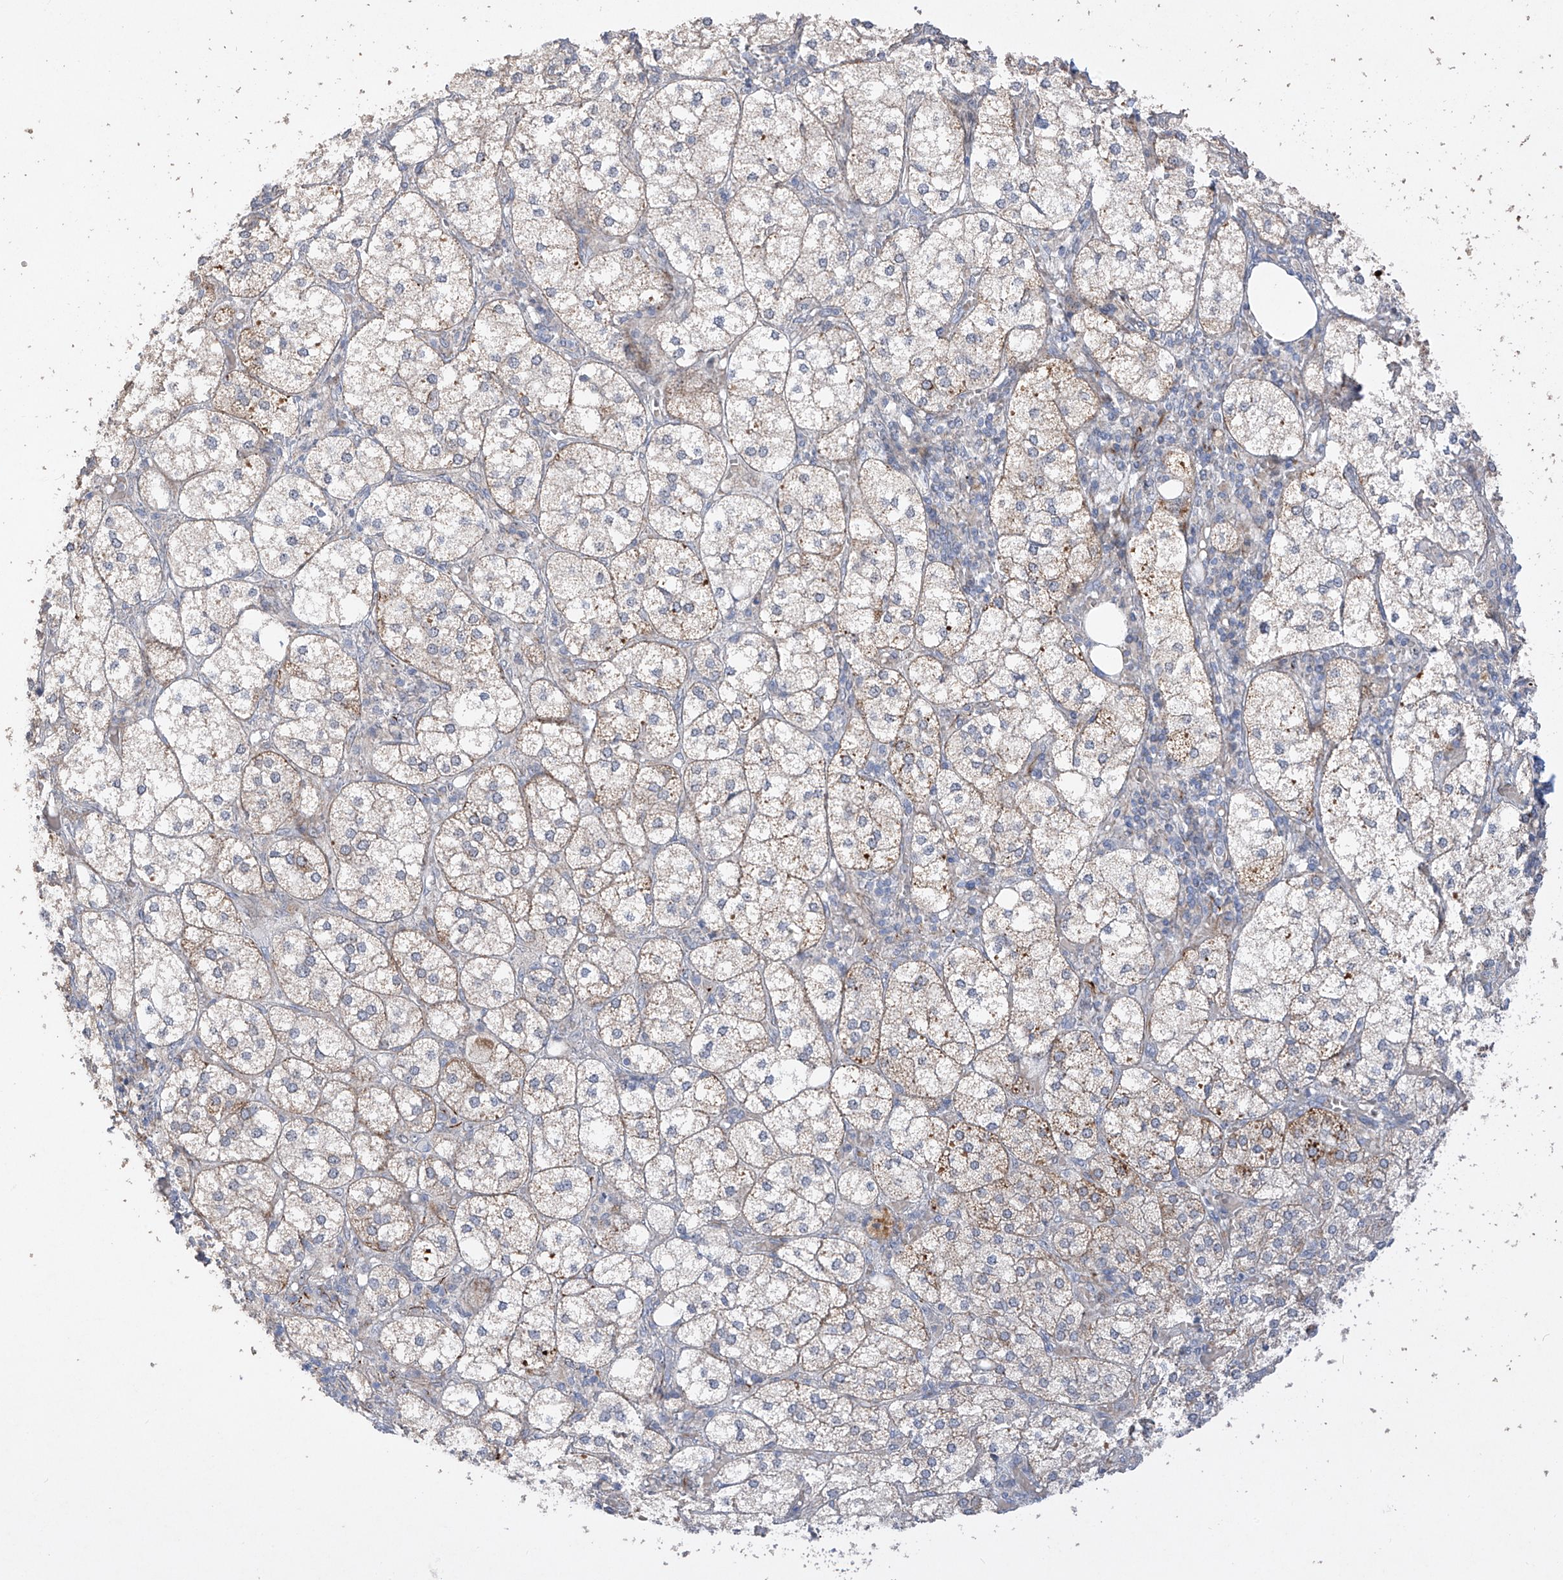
{"staining": {"intensity": "moderate", "quantity": "25%-75%", "location": "cytoplasmic/membranous"}, "tissue": "adrenal gland", "cell_type": "Glandular cells", "image_type": "normal", "snomed": [{"axis": "morphology", "description": "Normal tissue, NOS"}, {"axis": "topography", "description": "Adrenal gland"}], "caption": "High-power microscopy captured an IHC histopathology image of unremarkable adrenal gland, revealing moderate cytoplasmic/membranous staining in about 25%-75% of glandular cells. (IHC, brightfield microscopy, high magnification).", "gene": "DCDC2", "patient": {"sex": "female", "age": 61}}